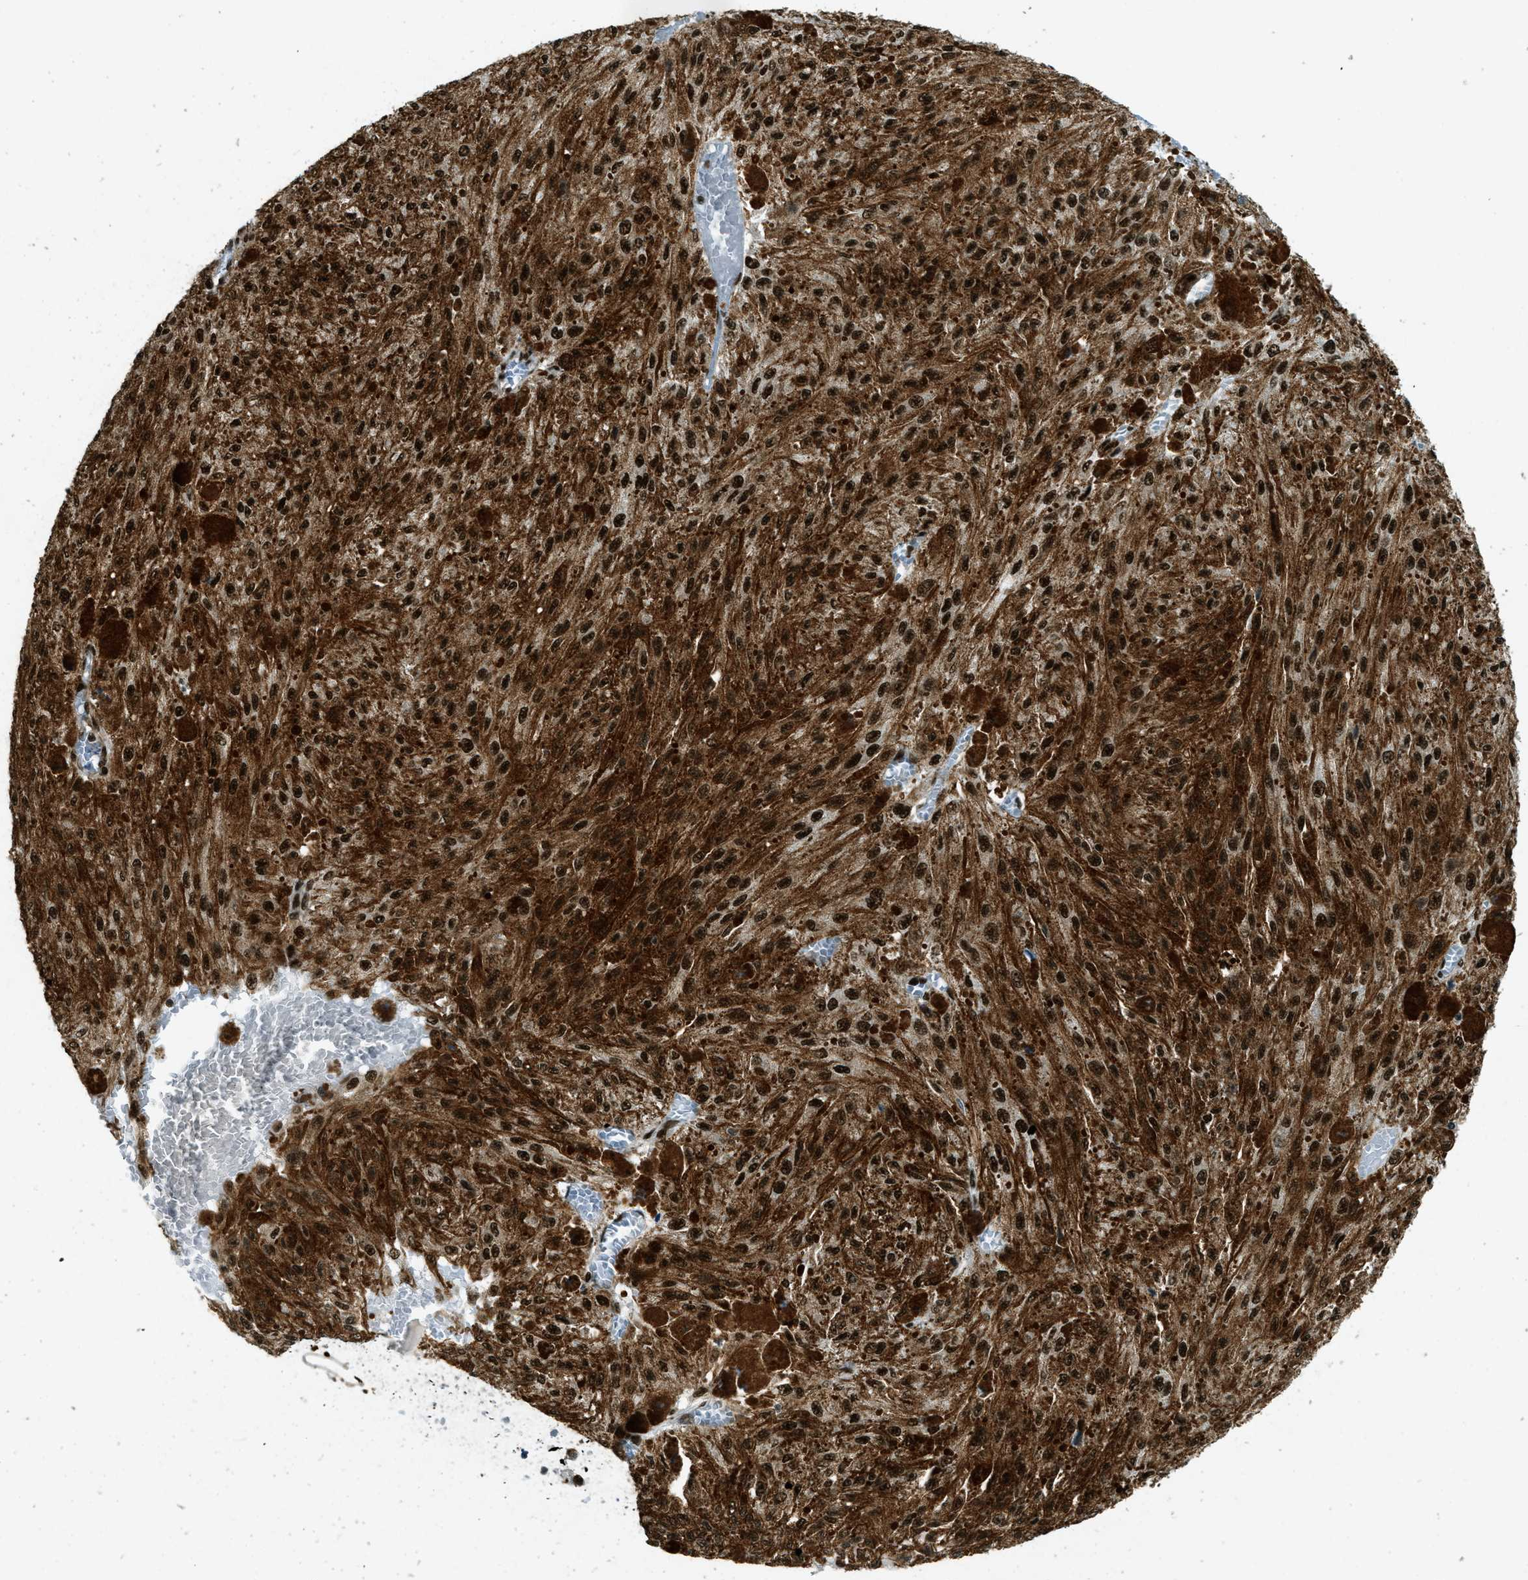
{"staining": {"intensity": "strong", "quantity": ">75%", "location": "cytoplasmic/membranous,nuclear"}, "tissue": "melanoma", "cell_type": "Tumor cells", "image_type": "cancer", "snomed": [{"axis": "morphology", "description": "Malignant melanoma, NOS"}, {"axis": "topography", "description": "Other"}], "caption": "A photomicrograph of human malignant melanoma stained for a protein exhibits strong cytoplasmic/membranous and nuclear brown staining in tumor cells. (Brightfield microscopy of DAB IHC at high magnification).", "gene": "ZFR", "patient": {"sex": "male", "age": 79}}